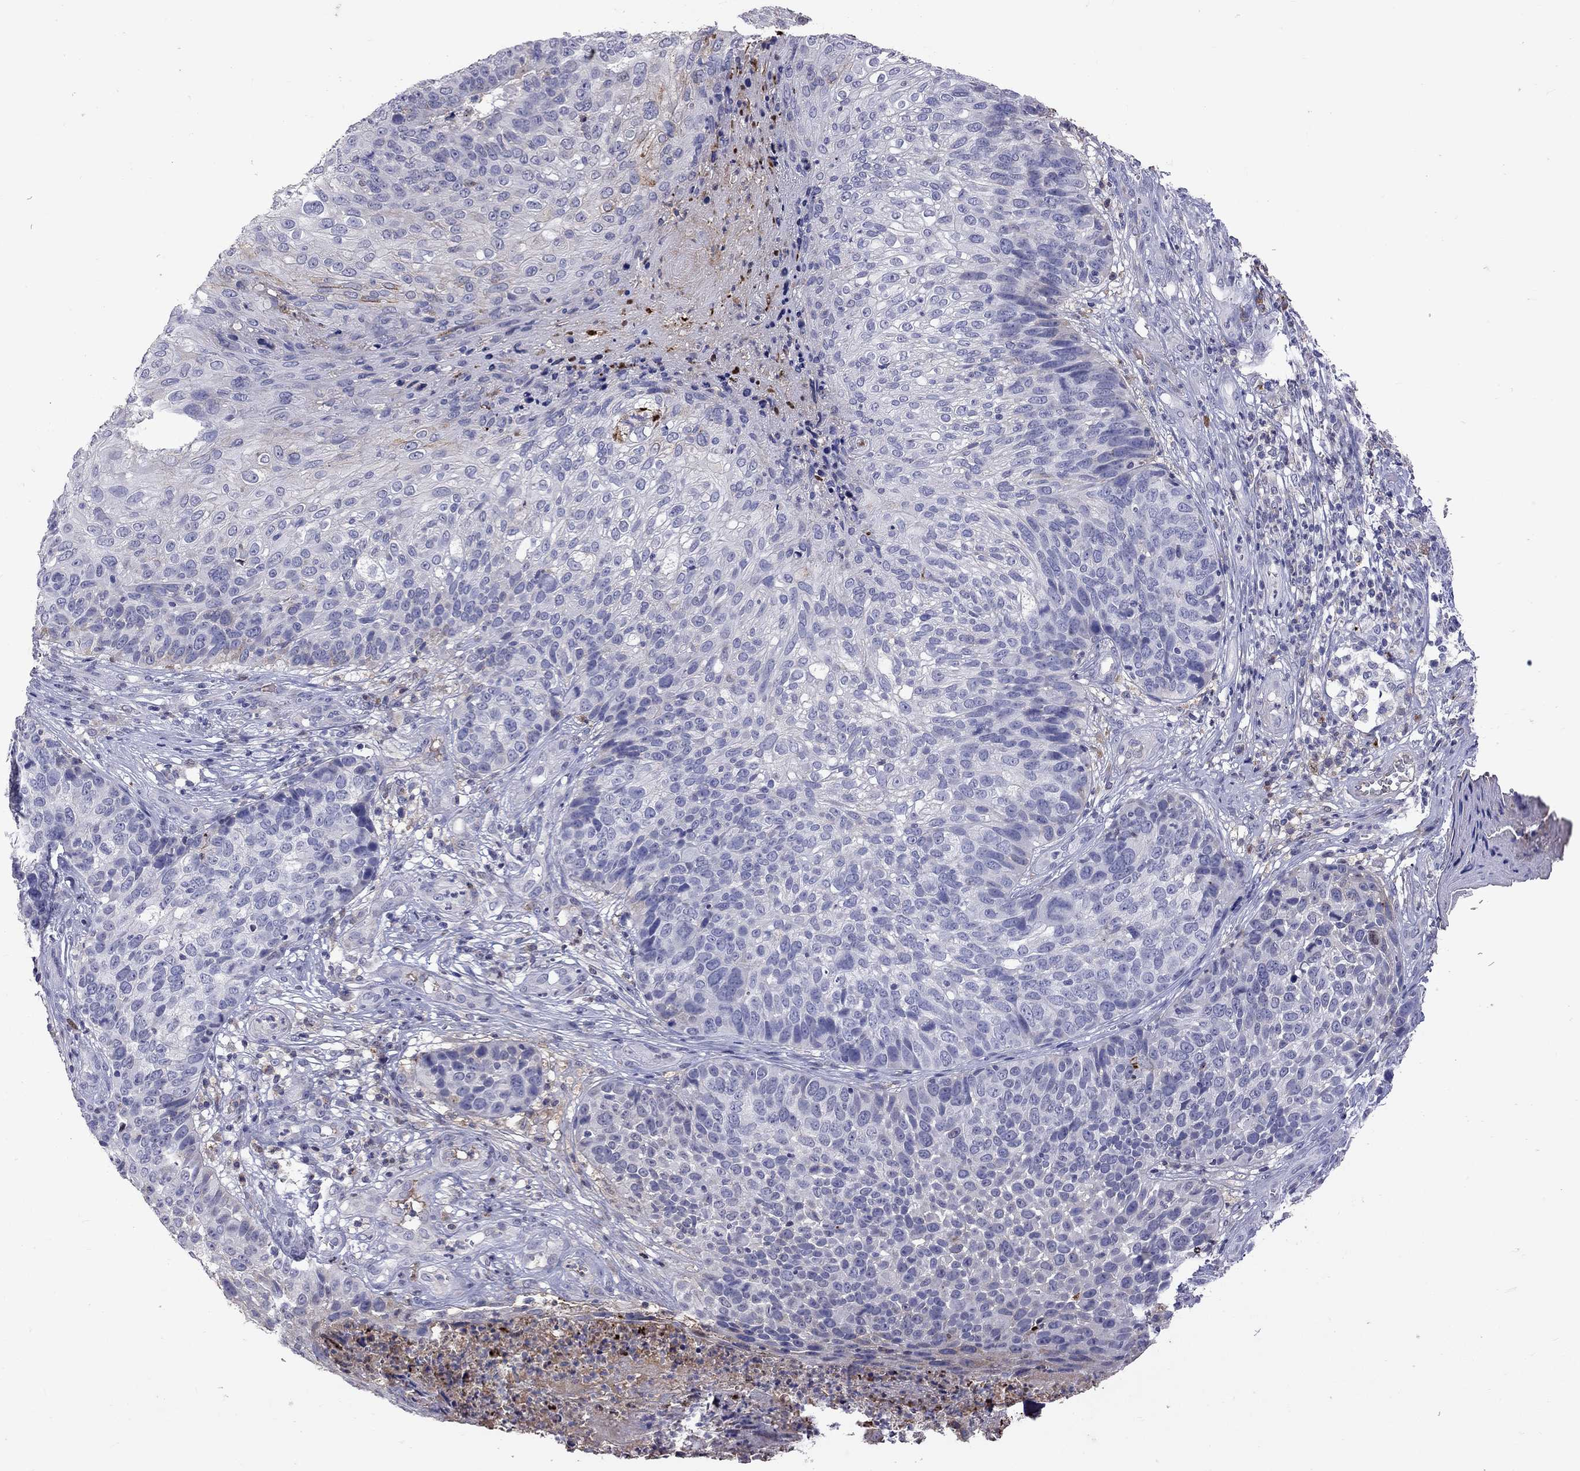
{"staining": {"intensity": "negative", "quantity": "none", "location": "none"}, "tissue": "skin cancer", "cell_type": "Tumor cells", "image_type": "cancer", "snomed": [{"axis": "morphology", "description": "Squamous cell carcinoma, NOS"}, {"axis": "topography", "description": "Skin"}], "caption": "Immunohistochemical staining of human squamous cell carcinoma (skin) displays no significant expression in tumor cells. (DAB immunohistochemistry visualized using brightfield microscopy, high magnification).", "gene": "SERPINA3", "patient": {"sex": "male", "age": 92}}